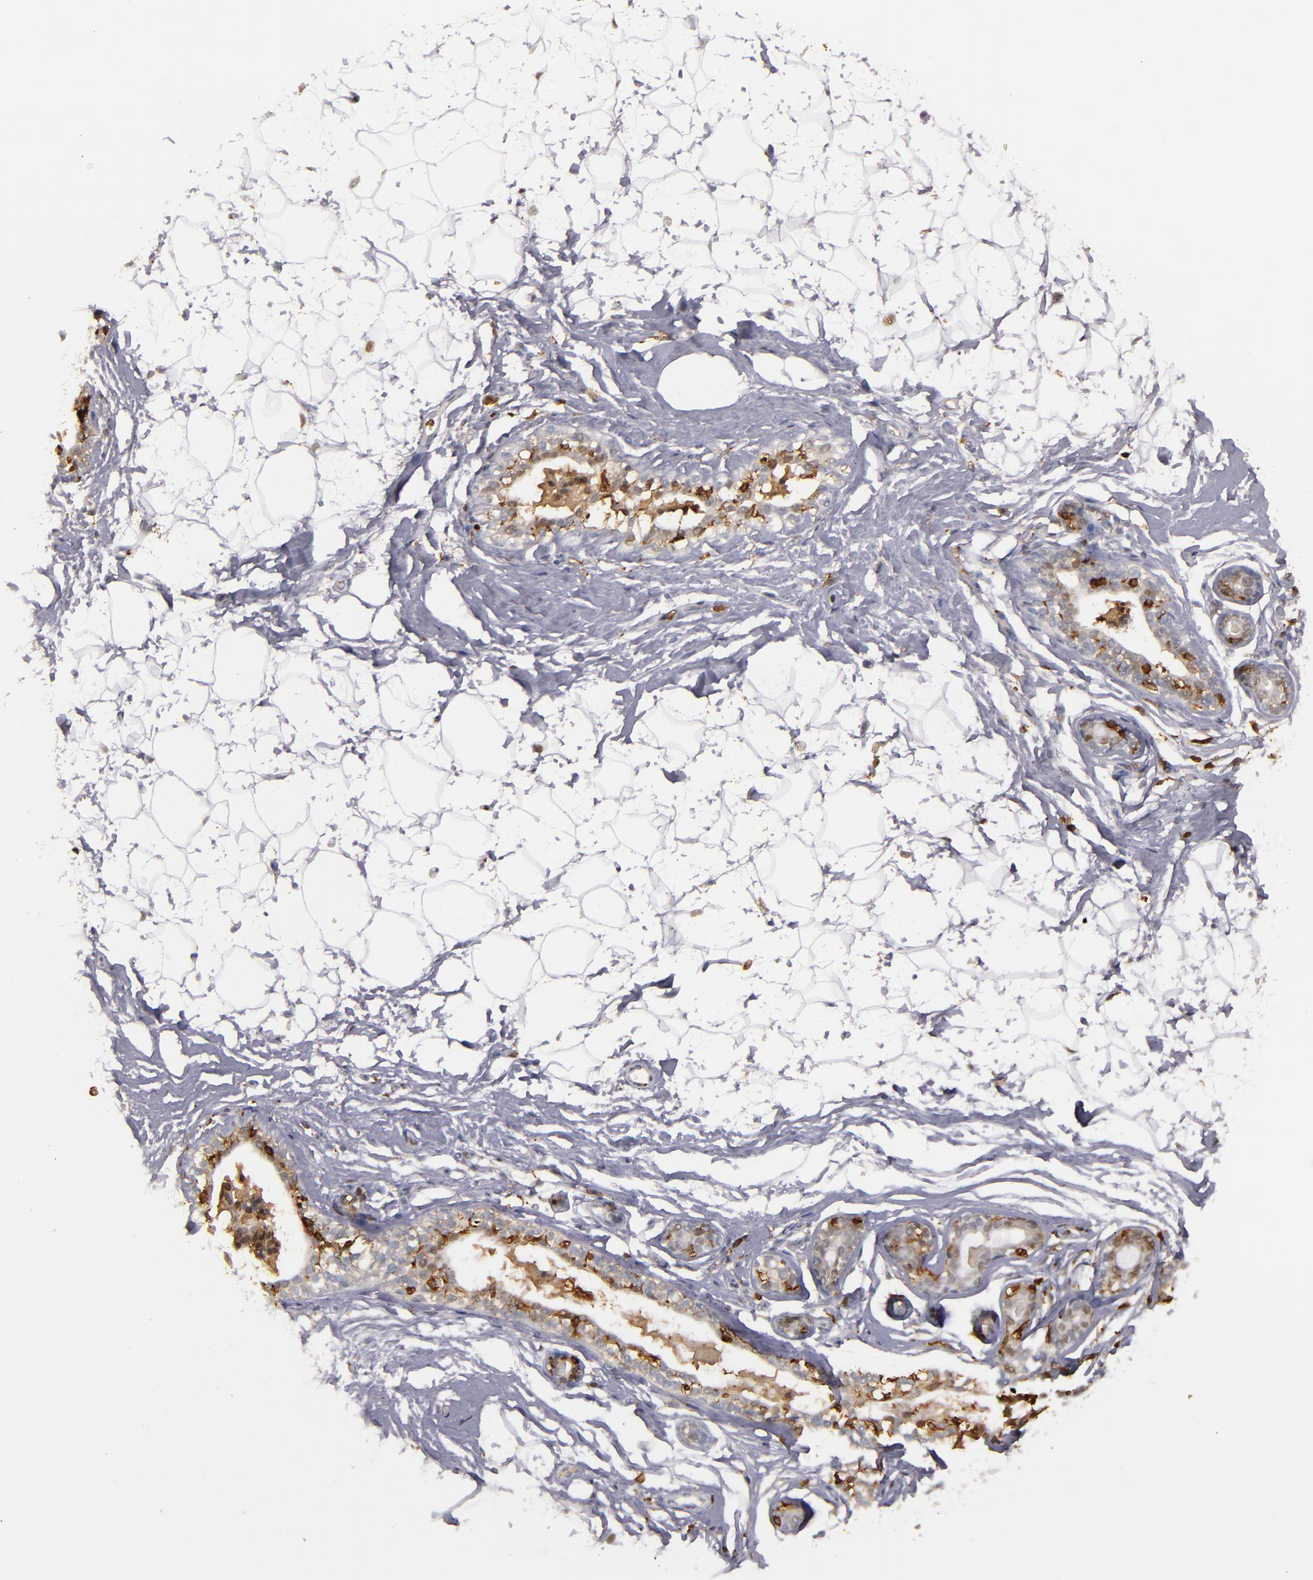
{"staining": {"intensity": "moderate", "quantity": ">75%", "location": "cytoplasmic/membranous"}, "tissue": "adipose tissue", "cell_type": "Adipocytes", "image_type": "normal", "snomed": [{"axis": "morphology", "description": "Normal tissue, NOS"}, {"axis": "topography", "description": "Breast"}], "caption": "Immunohistochemical staining of benign human adipose tissue demonstrates medium levels of moderate cytoplasmic/membranous expression in approximately >75% of adipocytes.", "gene": "WAS", "patient": {"sex": "female", "age": 22}}